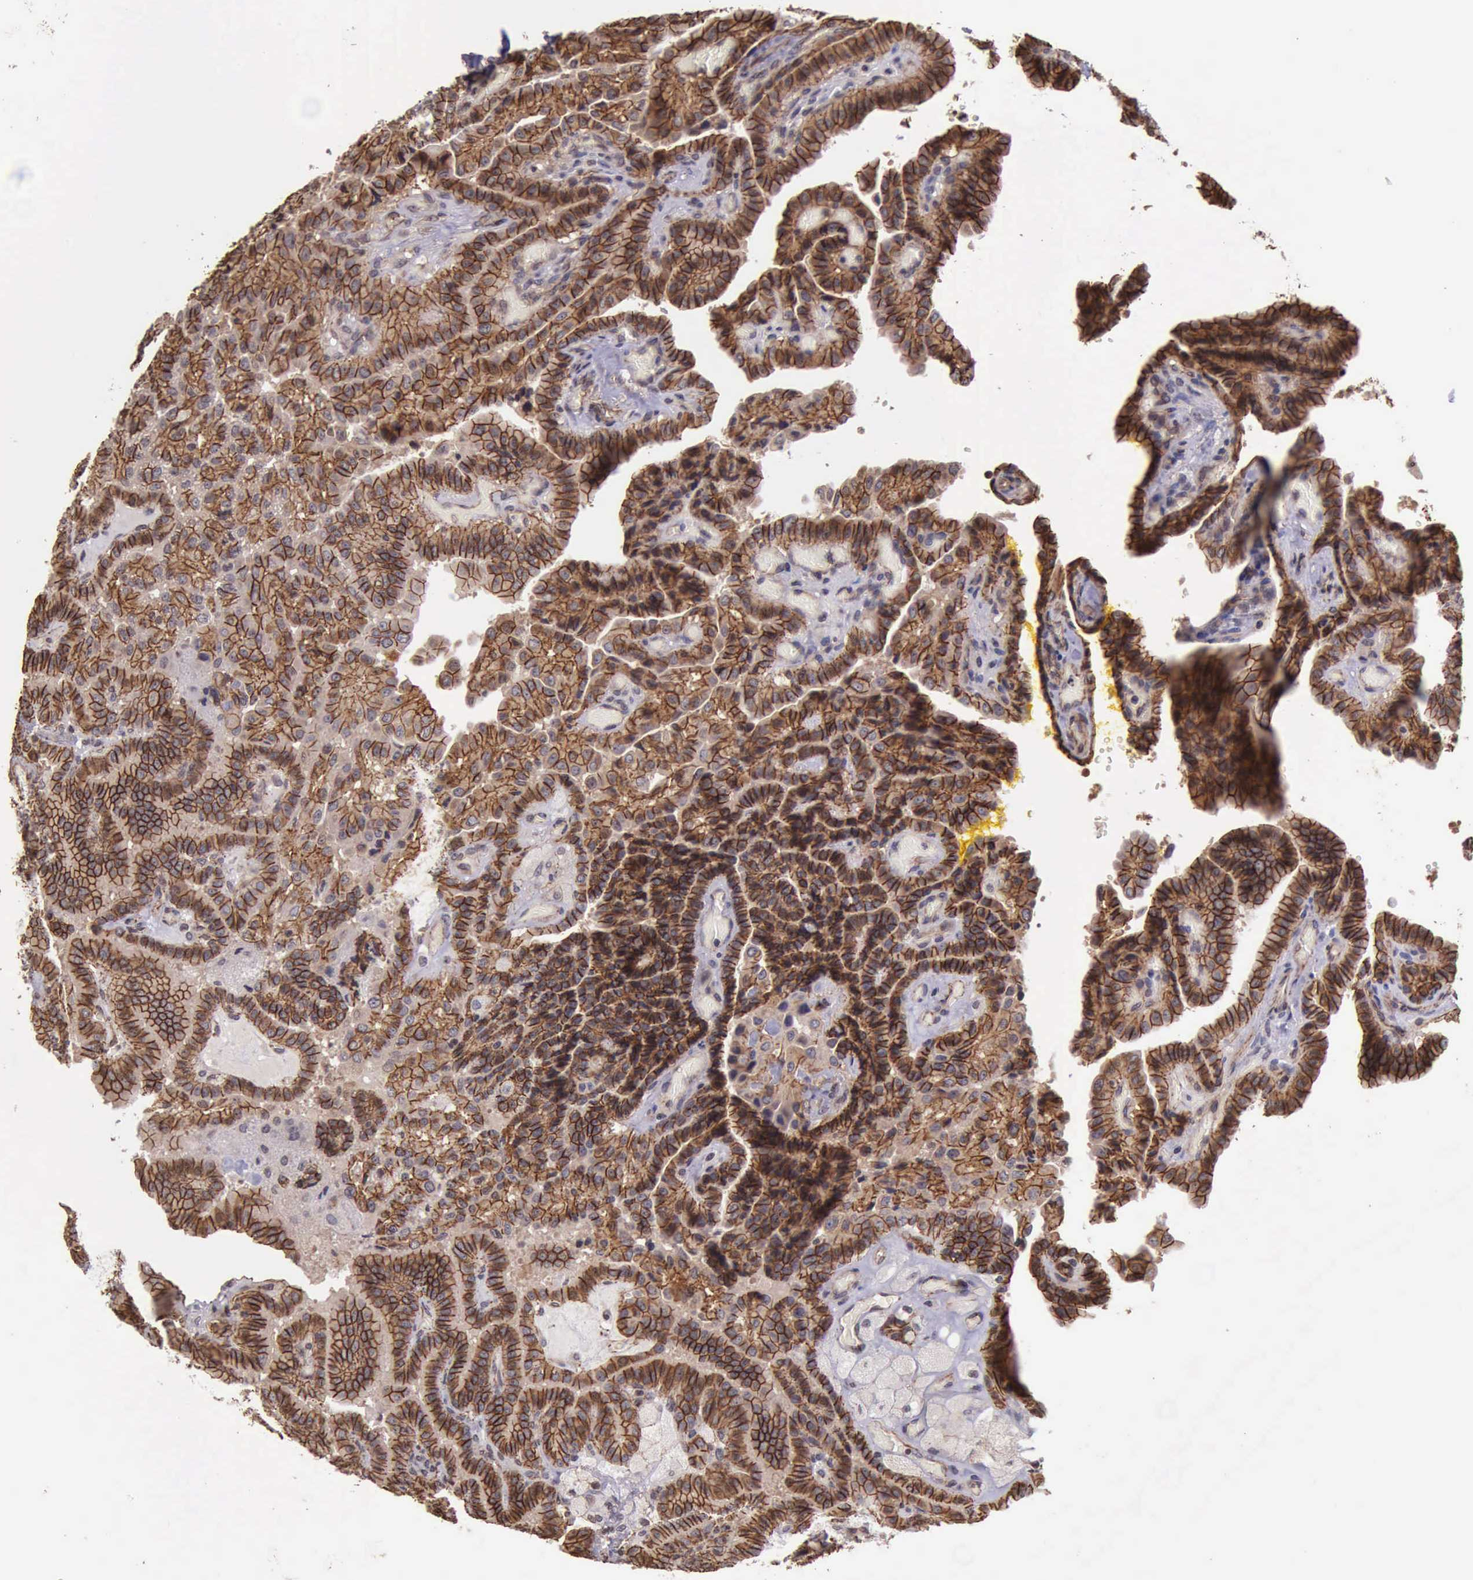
{"staining": {"intensity": "strong", "quantity": ">75%", "location": "cytoplasmic/membranous"}, "tissue": "thyroid cancer", "cell_type": "Tumor cells", "image_type": "cancer", "snomed": [{"axis": "morphology", "description": "Papillary adenocarcinoma, NOS"}, {"axis": "topography", "description": "Thyroid gland"}], "caption": "A high-resolution histopathology image shows IHC staining of thyroid cancer (papillary adenocarcinoma), which reveals strong cytoplasmic/membranous staining in about >75% of tumor cells.", "gene": "CTNNB1", "patient": {"sex": "male", "age": 87}}